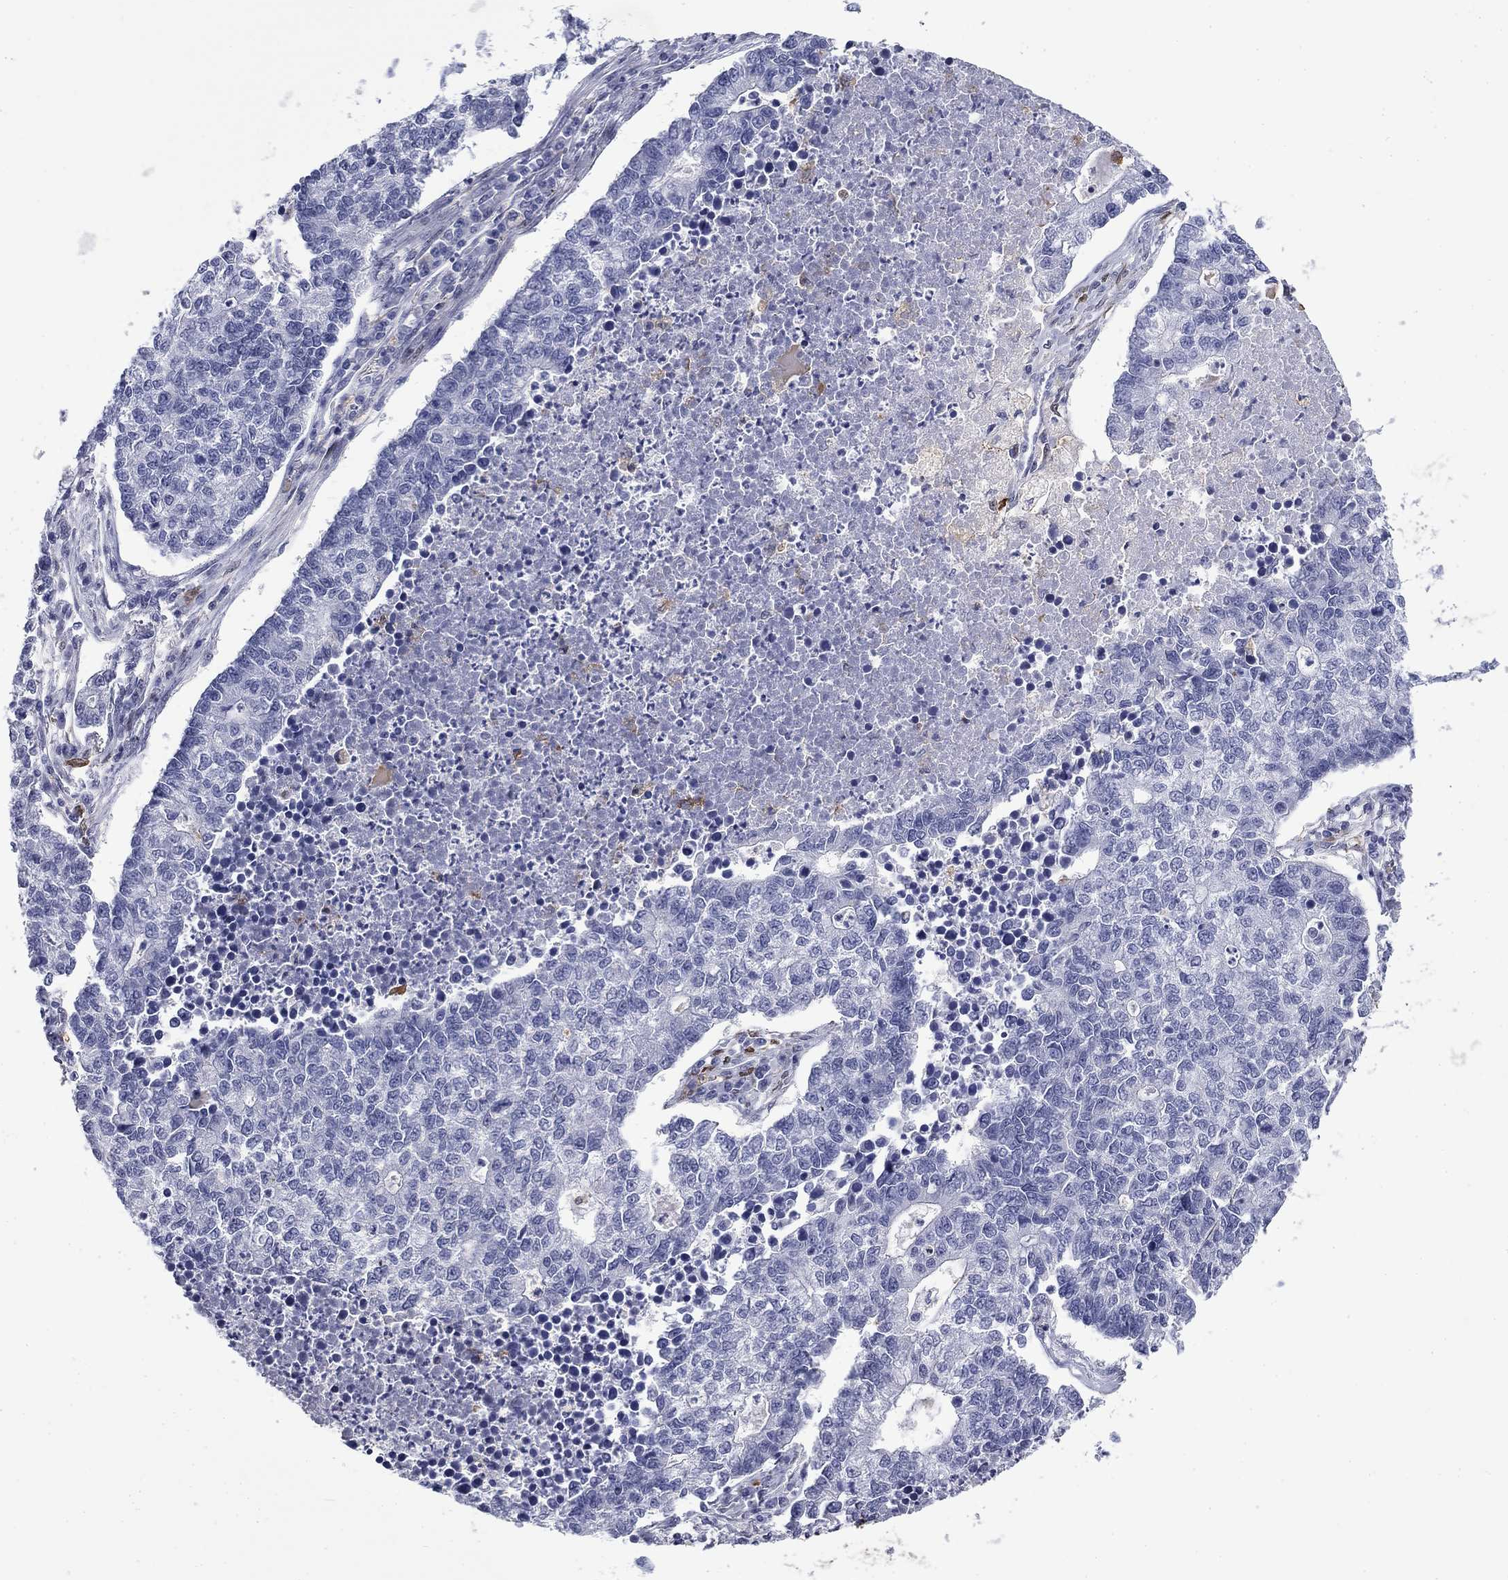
{"staining": {"intensity": "negative", "quantity": "none", "location": "none"}, "tissue": "lung cancer", "cell_type": "Tumor cells", "image_type": "cancer", "snomed": [{"axis": "morphology", "description": "Adenocarcinoma, NOS"}, {"axis": "topography", "description": "Lung"}], "caption": "Adenocarcinoma (lung) was stained to show a protein in brown. There is no significant expression in tumor cells.", "gene": "BCL2L14", "patient": {"sex": "male", "age": 57}}